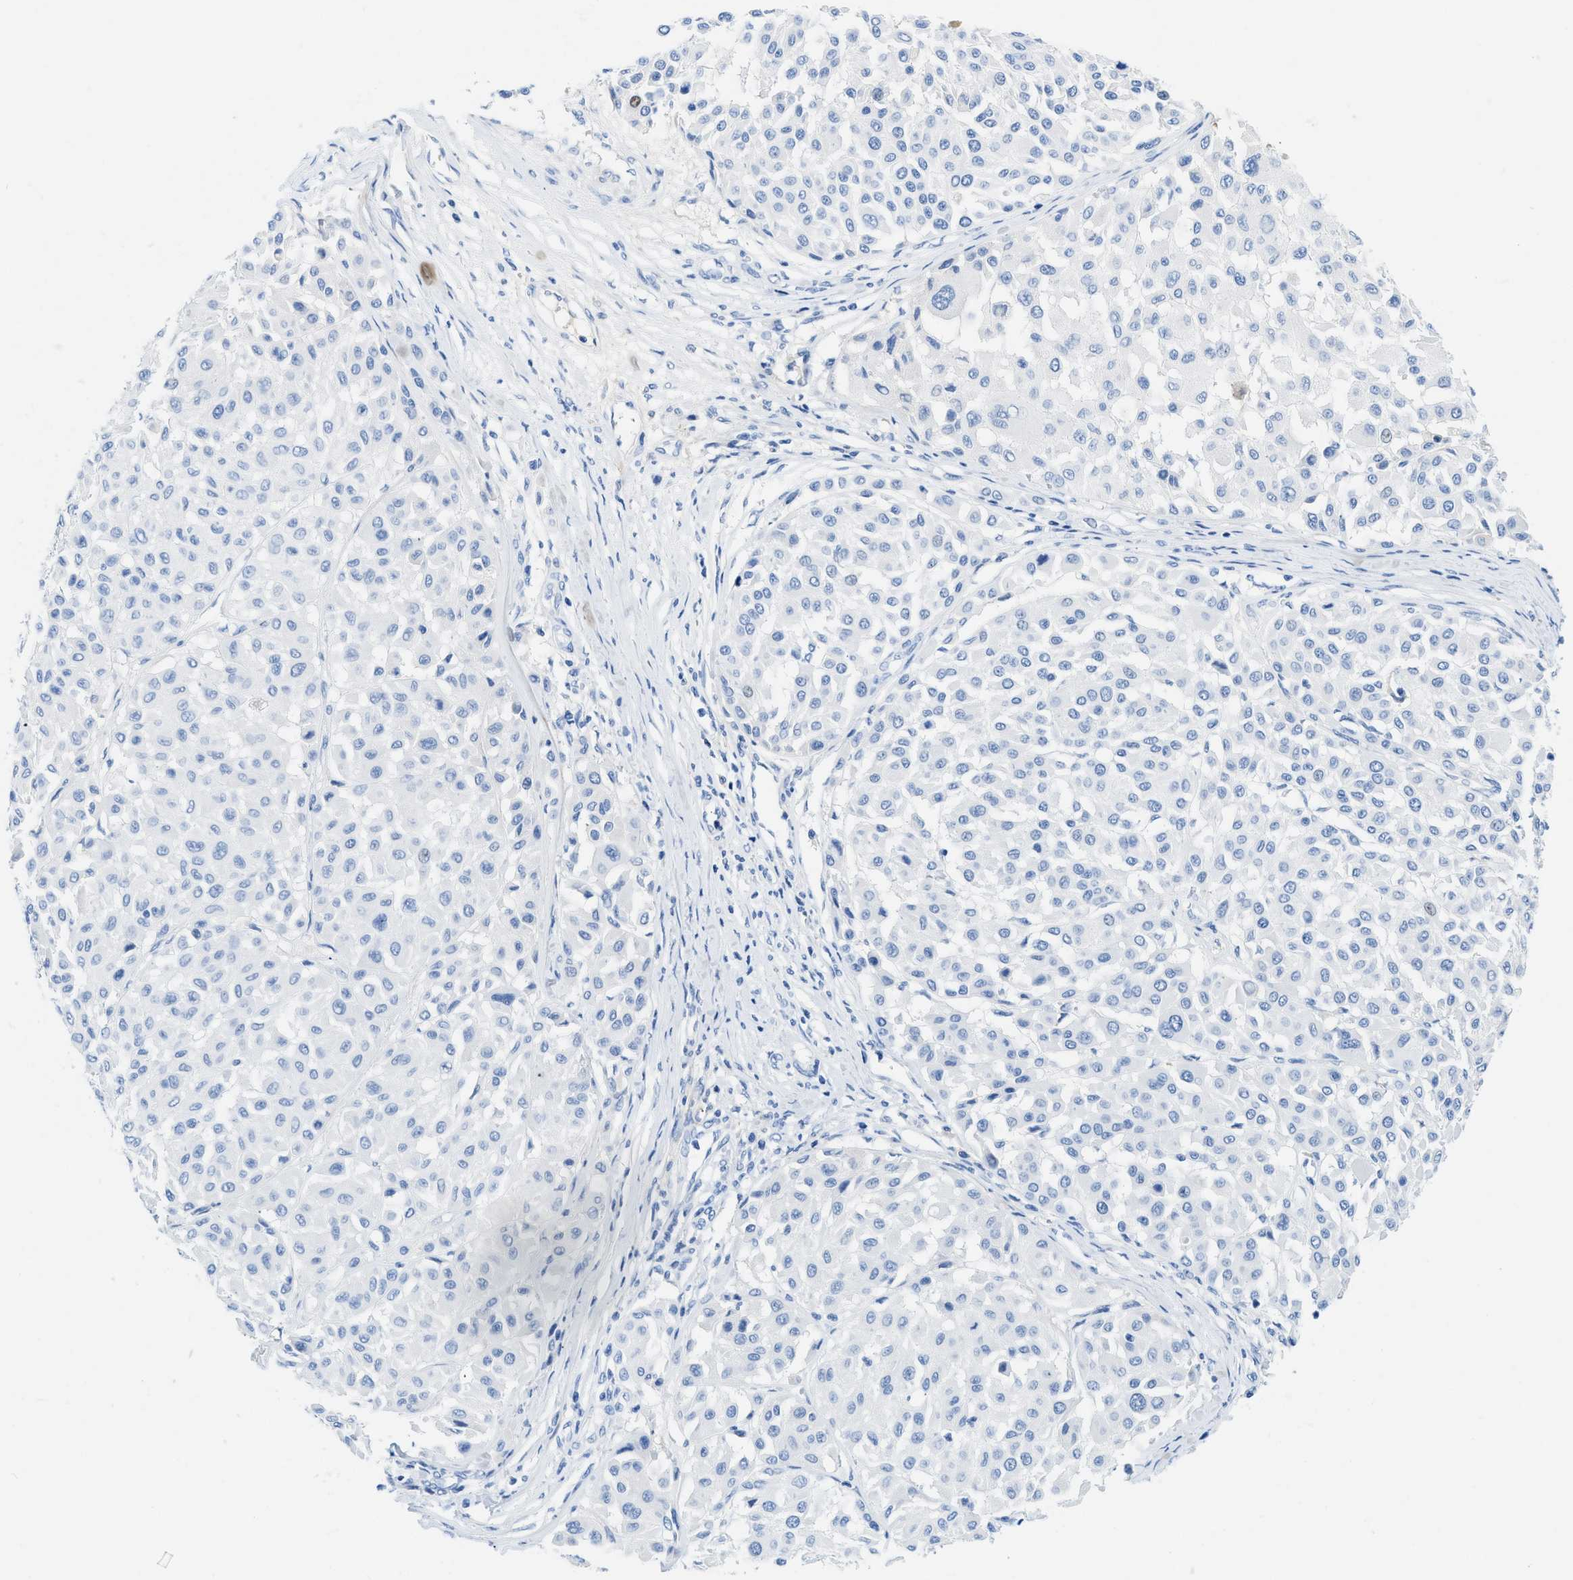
{"staining": {"intensity": "negative", "quantity": "none", "location": "none"}, "tissue": "melanoma", "cell_type": "Tumor cells", "image_type": "cancer", "snomed": [{"axis": "morphology", "description": "Malignant melanoma, Metastatic site"}, {"axis": "topography", "description": "Soft tissue"}], "caption": "Immunohistochemical staining of melanoma shows no significant staining in tumor cells.", "gene": "COL3A1", "patient": {"sex": "male", "age": 41}}